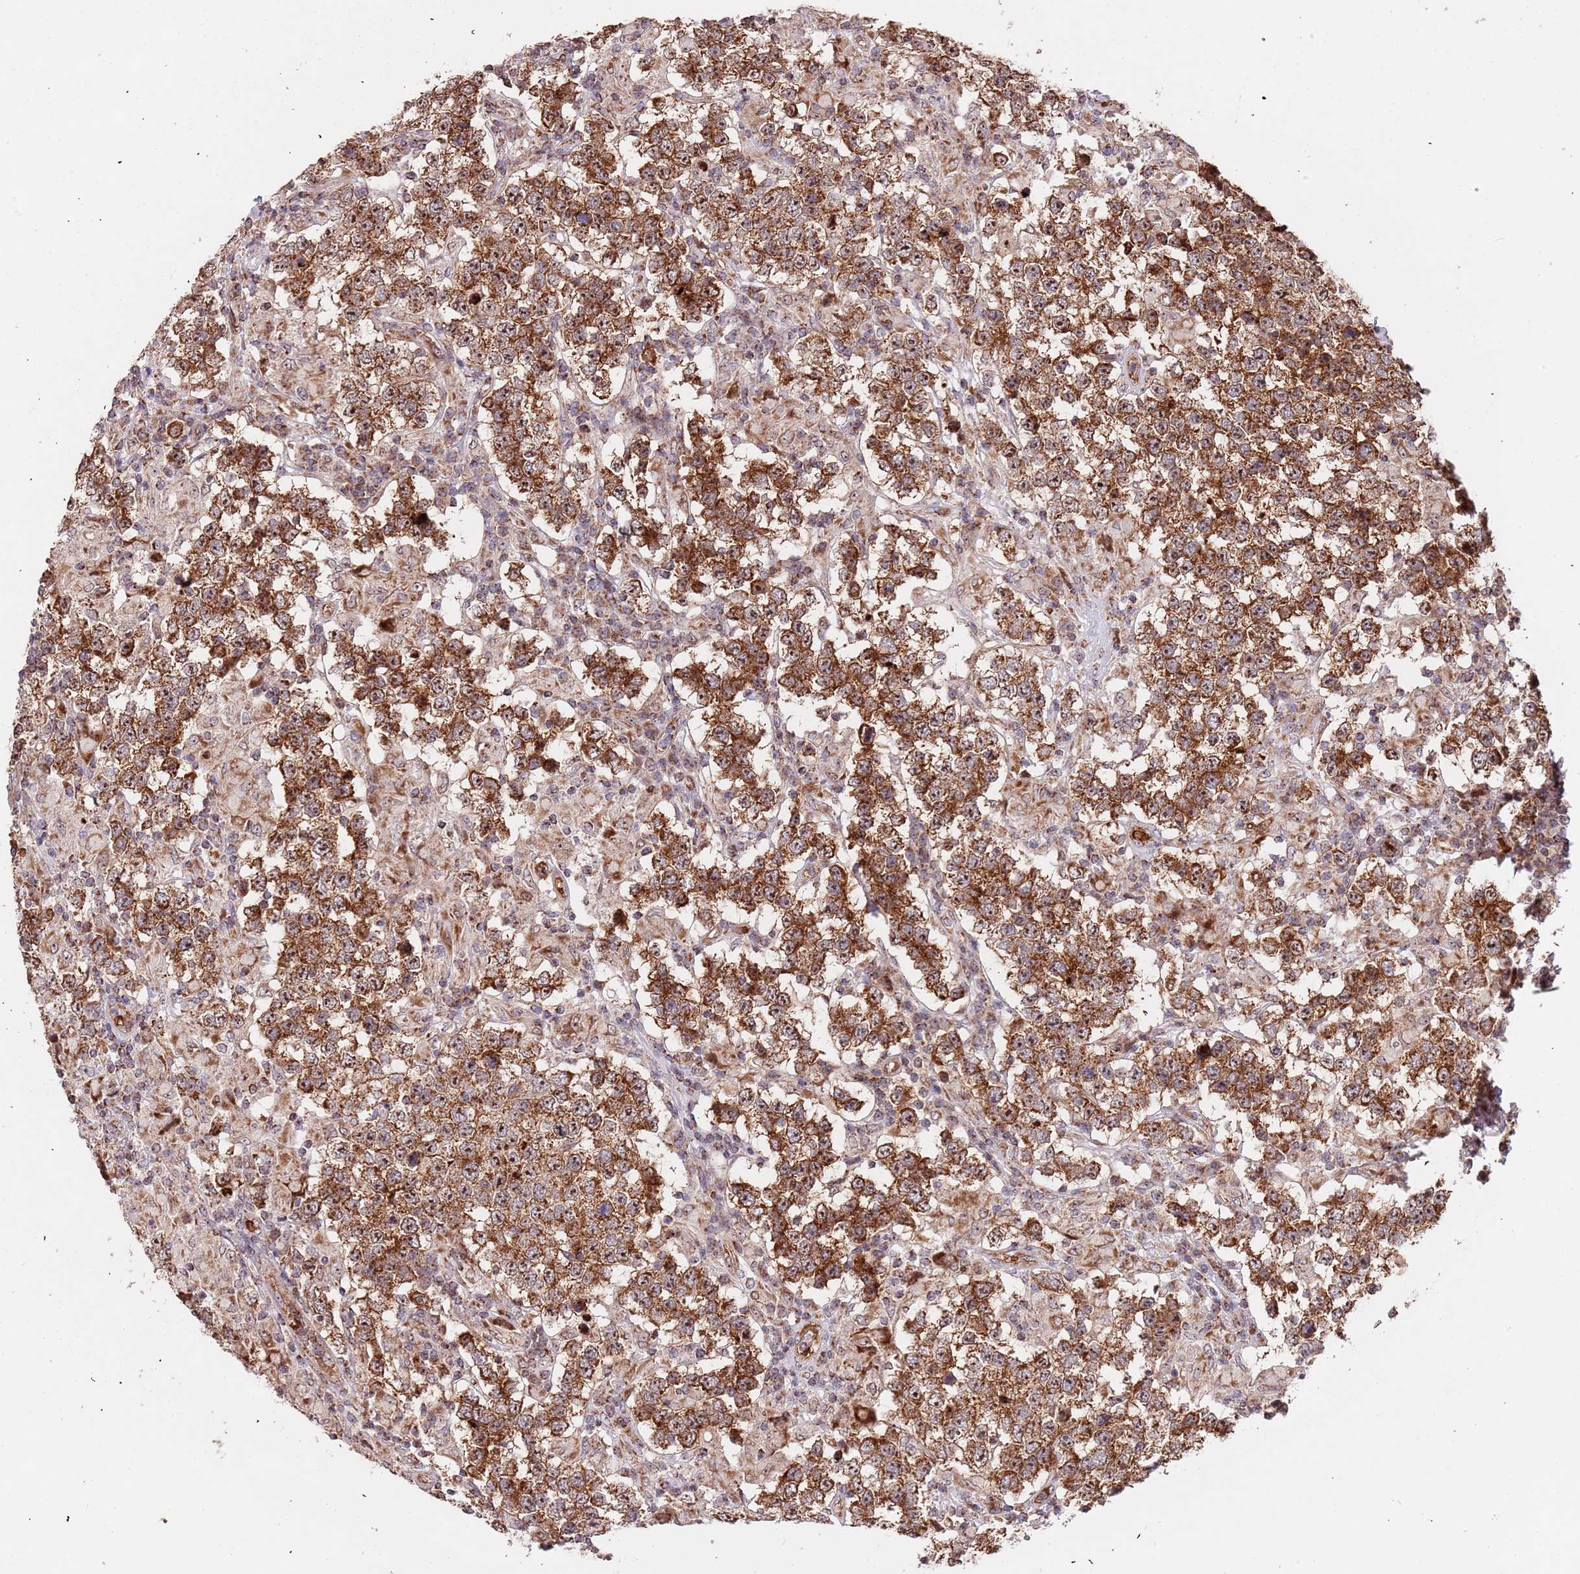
{"staining": {"intensity": "moderate", "quantity": ">75%", "location": "cytoplasmic/membranous"}, "tissue": "testis cancer", "cell_type": "Tumor cells", "image_type": "cancer", "snomed": [{"axis": "morphology", "description": "Seminoma, NOS"}, {"axis": "morphology", "description": "Carcinoma, Embryonal, NOS"}, {"axis": "topography", "description": "Testis"}], "caption": "About >75% of tumor cells in human testis cancer (embryonal carcinoma) exhibit moderate cytoplasmic/membranous protein expression as visualized by brown immunohistochemical staining.", "gene": "DCHS1", "patient": {"sex": "male", "age": 41}}